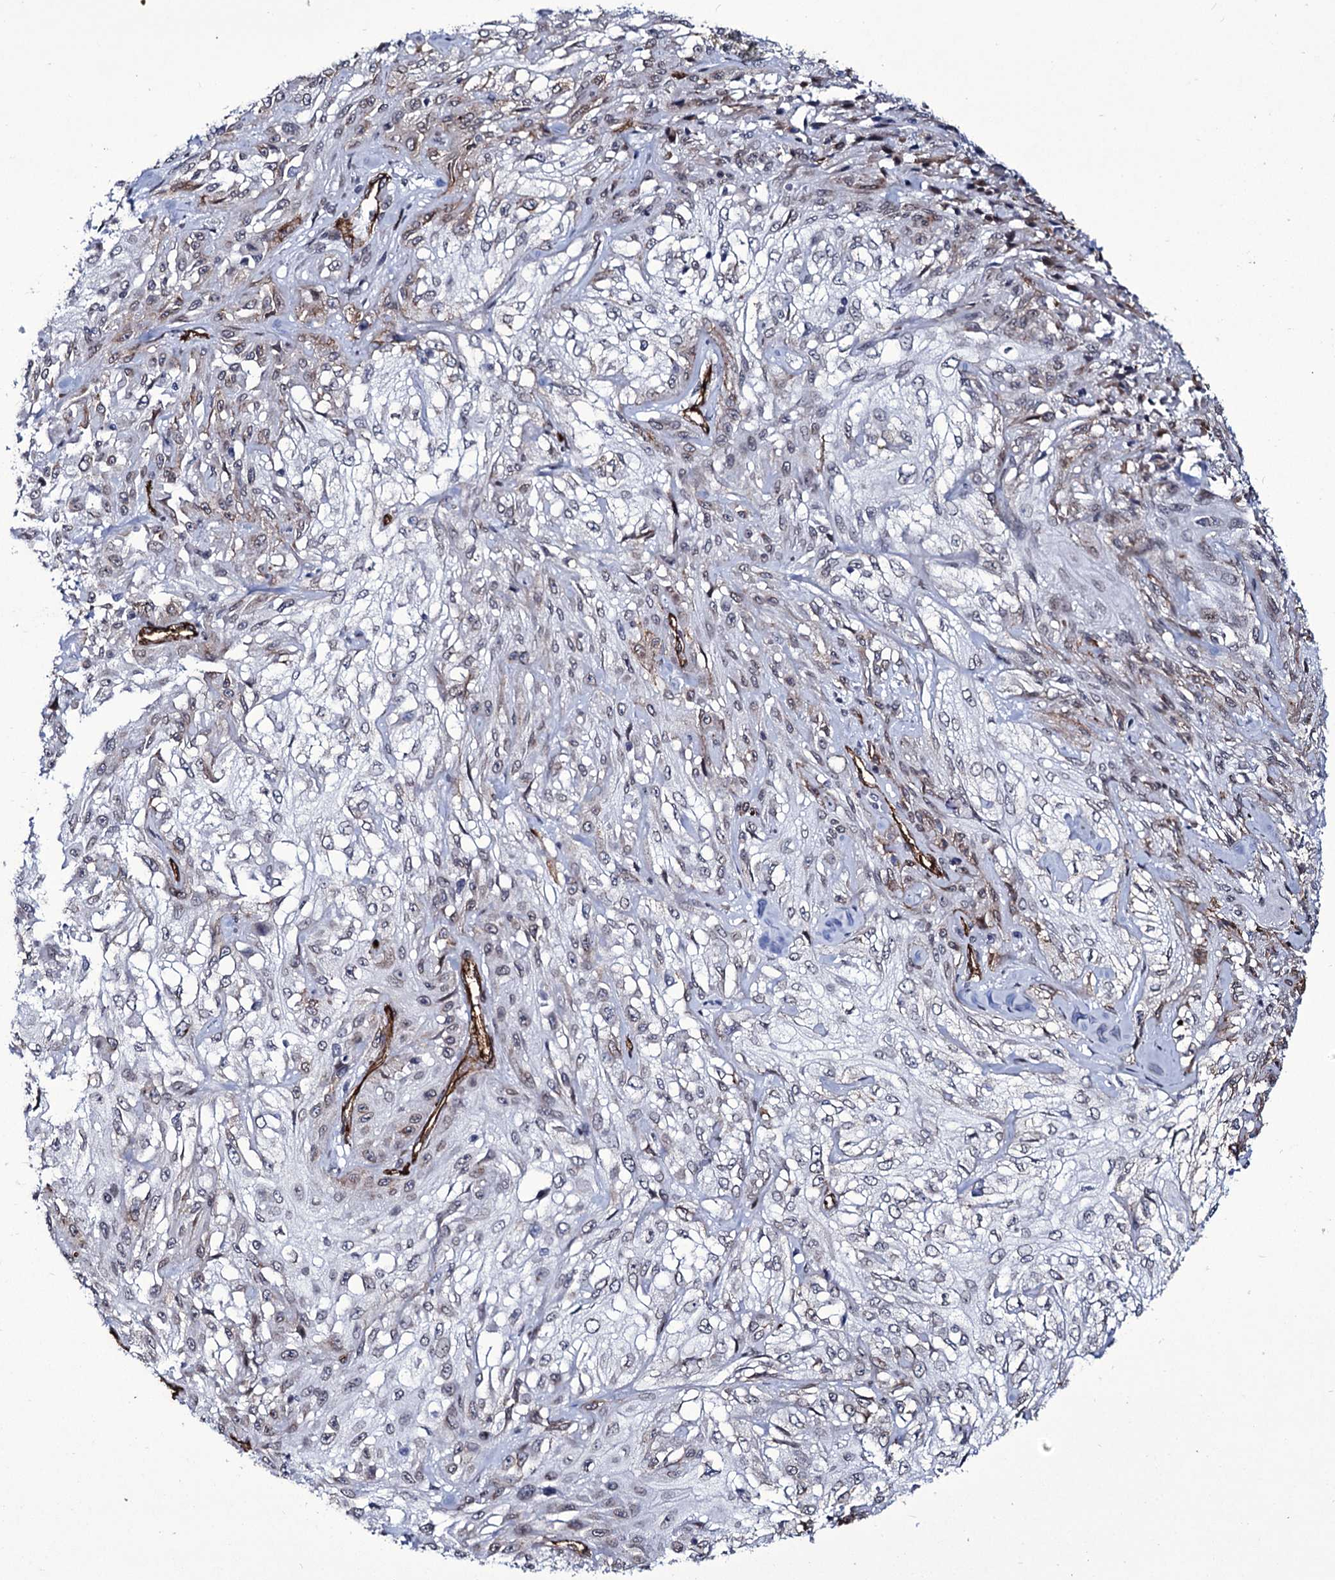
{"staining": {"intensity": "negative", "quantity": "none", "location": "none"}, "tissue": "skin cancer", "cell_type": "Tumor cells", "image_type": "cancer", "snomed": [{"axis": "morphology", "description": "Squamous cell carcinoma, NOS"}, {"axis": "morphology", "description": "Squamous cell carcinoma, metastatic, NOS"}, {"axis": "topography", "description": "Skin"}, {"axis": "topography", "description": "Lymph node"}], "caption": "Metastatic squamous cell carcinoma (skin) stained for a protein using immunohistochemistry (IHC) reveals no expression tumor cells.", "gene": "ZC3H12C", "patient": {"sex": "male", "age": 75}}